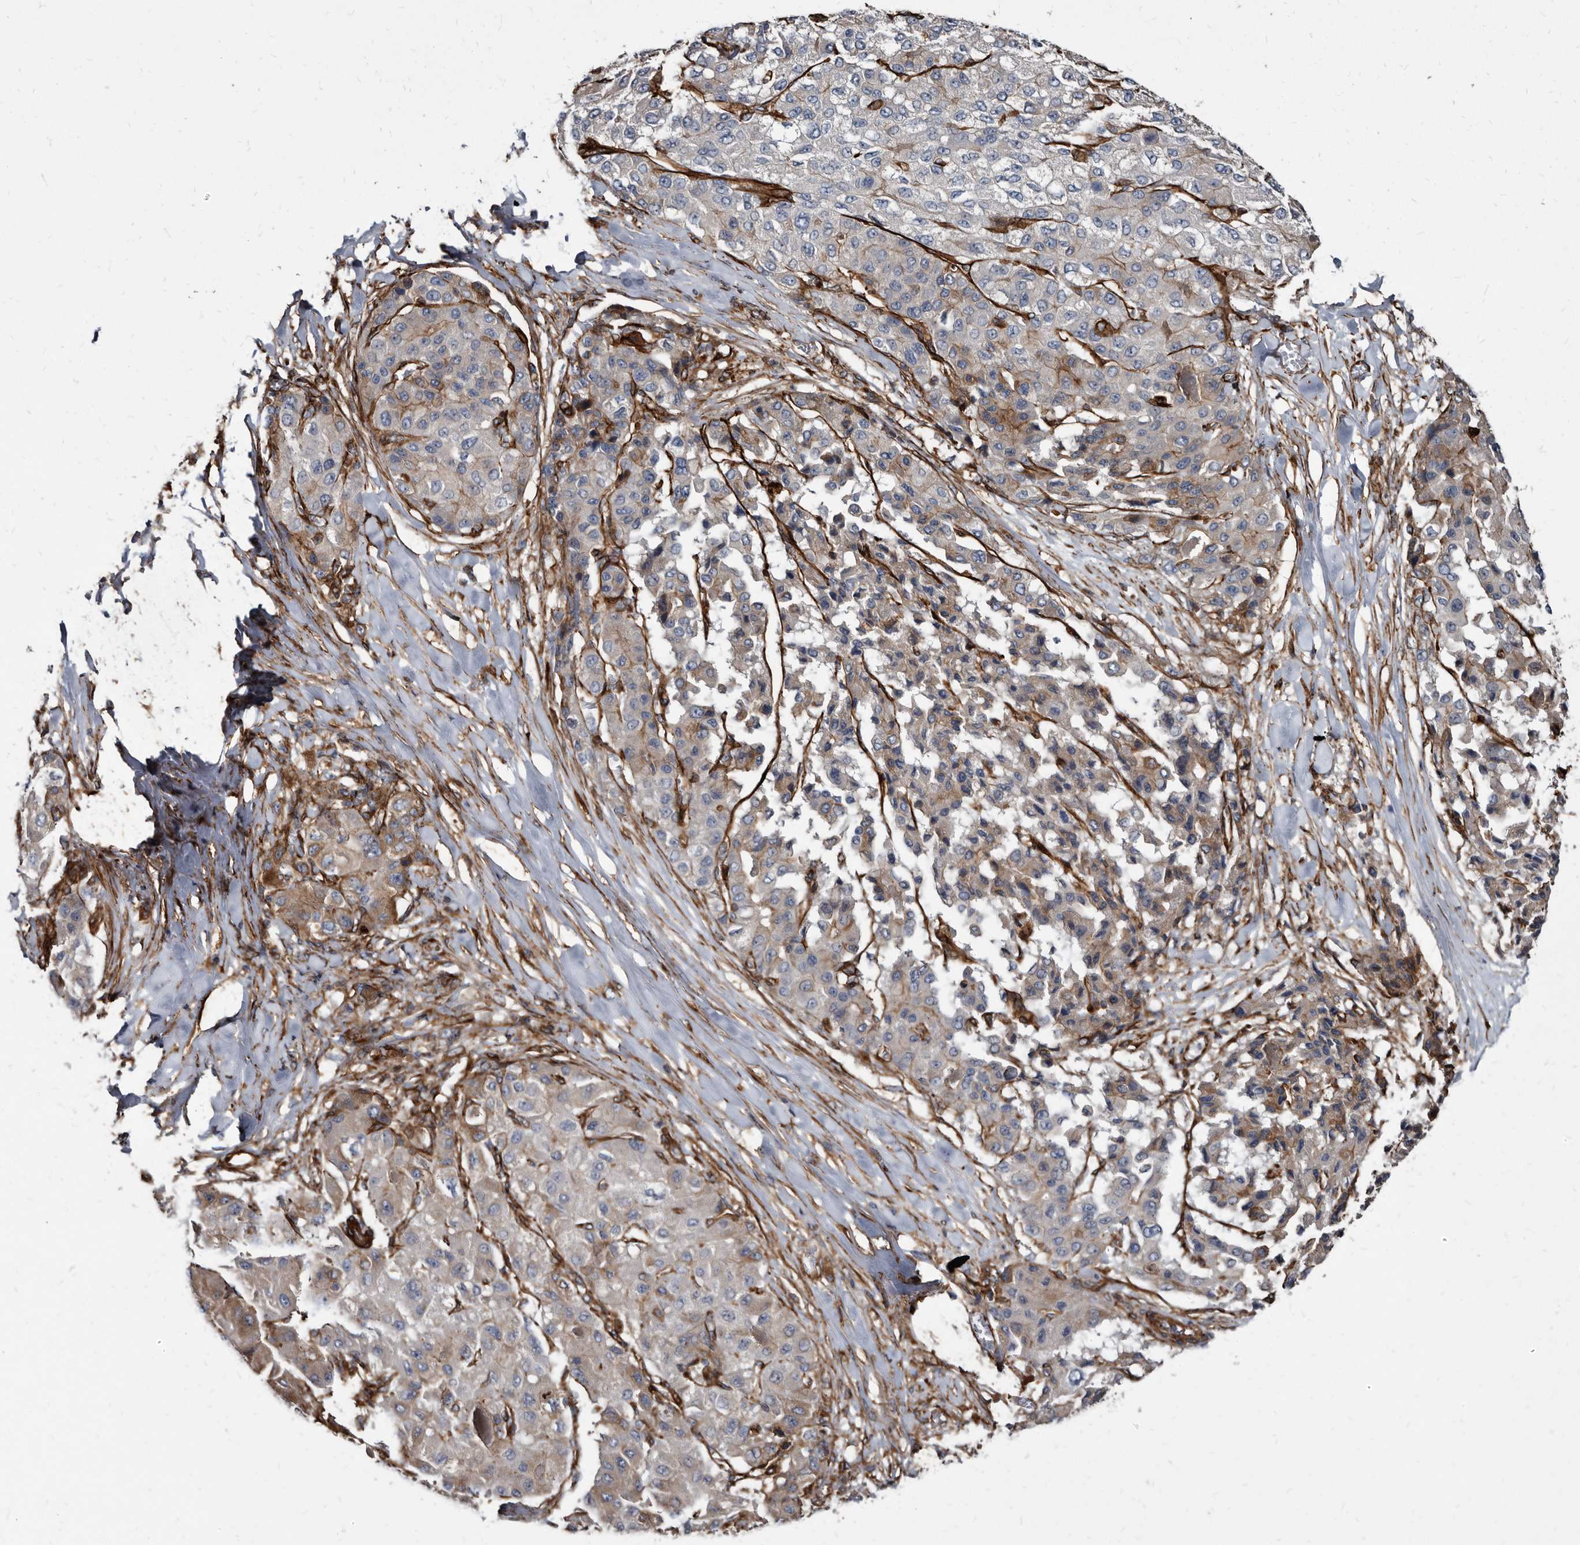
{"staining": {"intensity": "weak", "quantity": "<25%", "location": "cytoplasmic/membranous"}, "tissue": "liver cancer", "cell_type": "Tumor cells", "image_type": "cancer", "snomed": [{"axis": "morphology", "description": "Carcinoma, Hepatocellular, NOS"}, {"axis": "topography", "description": "Liver"}], "caption": "Human liver hepatocellular carcinoma stained for a protein using immunohistochemistry (IHC) reveals no staining in tumor cells.", "gene": "KCTD20", "patient": {"sex": "male", "age": 80}}